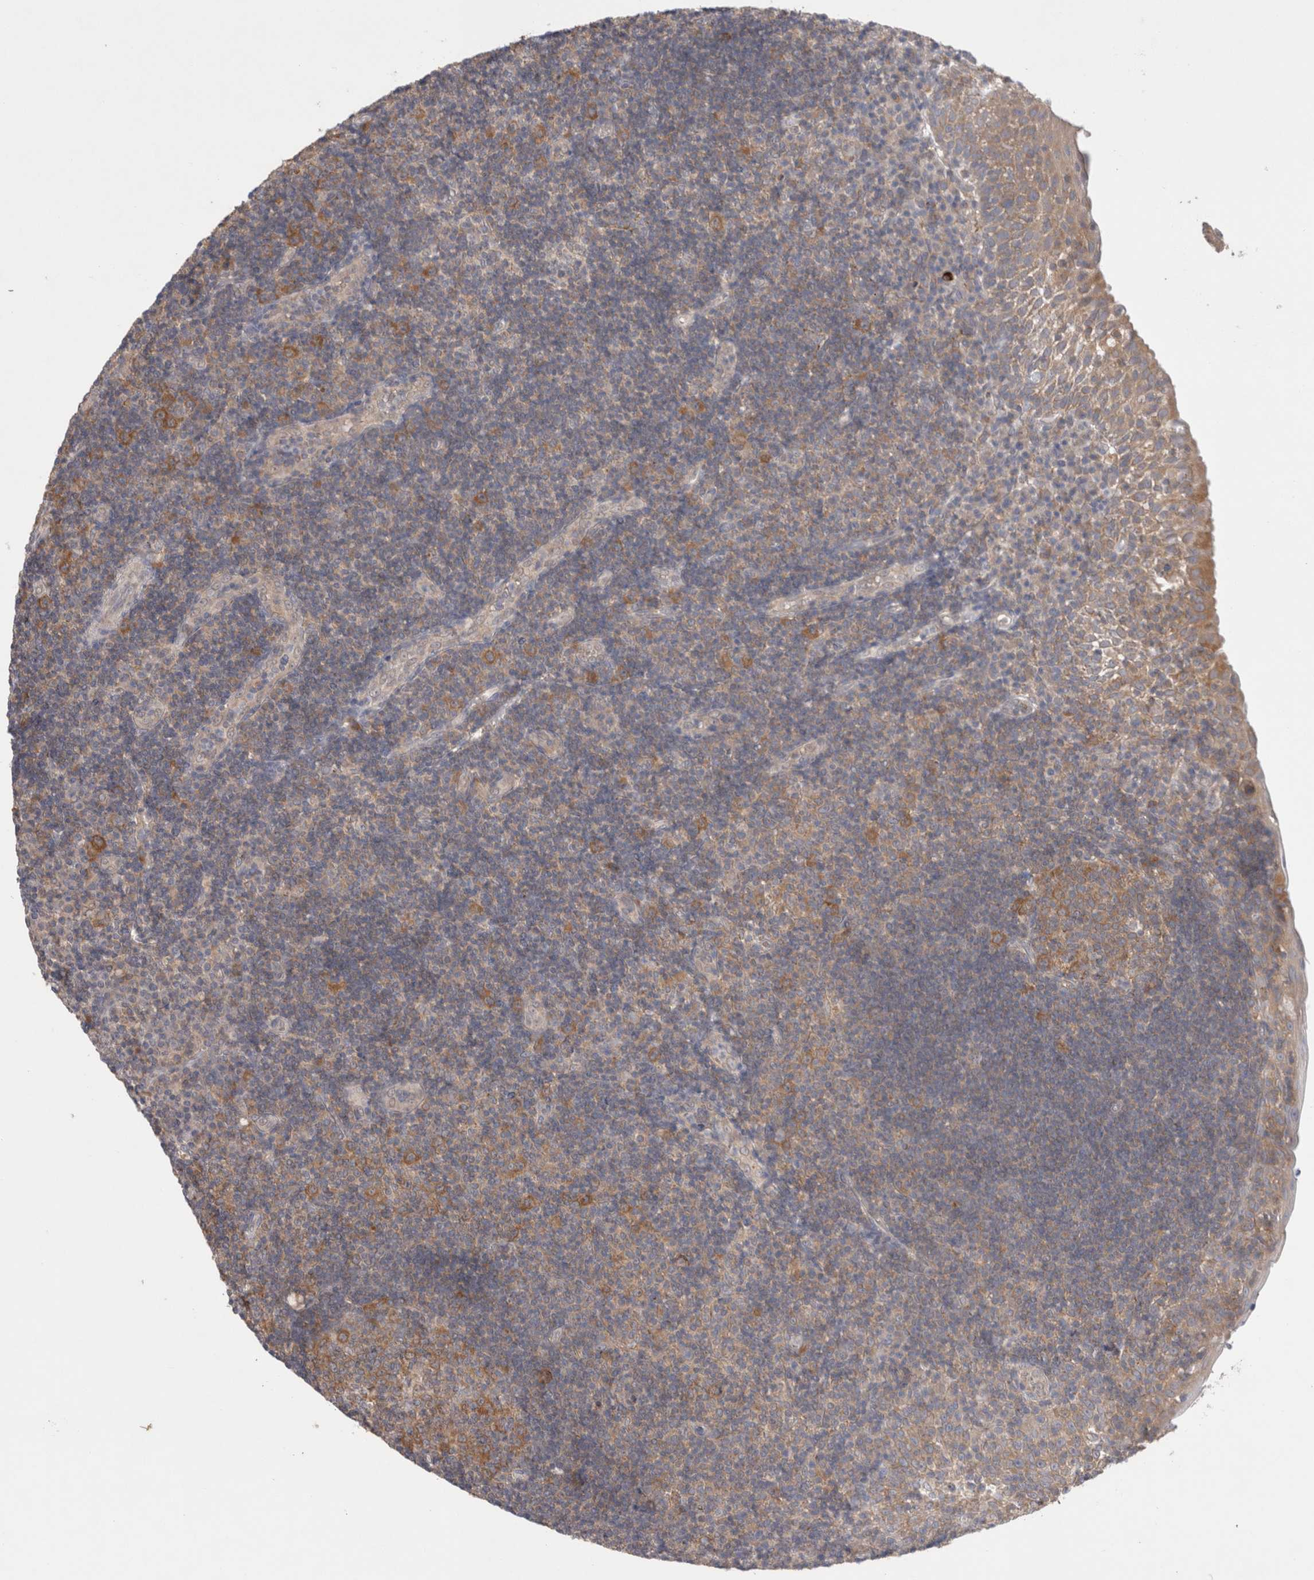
{"staining": {"intensity": "moderate", "quantity": "25%-75%", "location": "cytoplasmic/membranous"}, "tissue": "tonsil", "cell_type": "Germinal center cells", "image_type": "normal", "snomed": [{"axis": "morphology", "description": "Normal tissue, NOS"}, {"axis": "topography", "description": "Tonsil"}], "caption": "A brown stain shows moderate cytoplasmic/membranous expression of a protein in germinal center cells of normal human tonsil. Using DAB (brown) and hematoxylin (blue) stains, captured at high magnification using brightfield microscopy.", "gene": "NDOR1", "patient": {"sex": "female", "age": 40}}